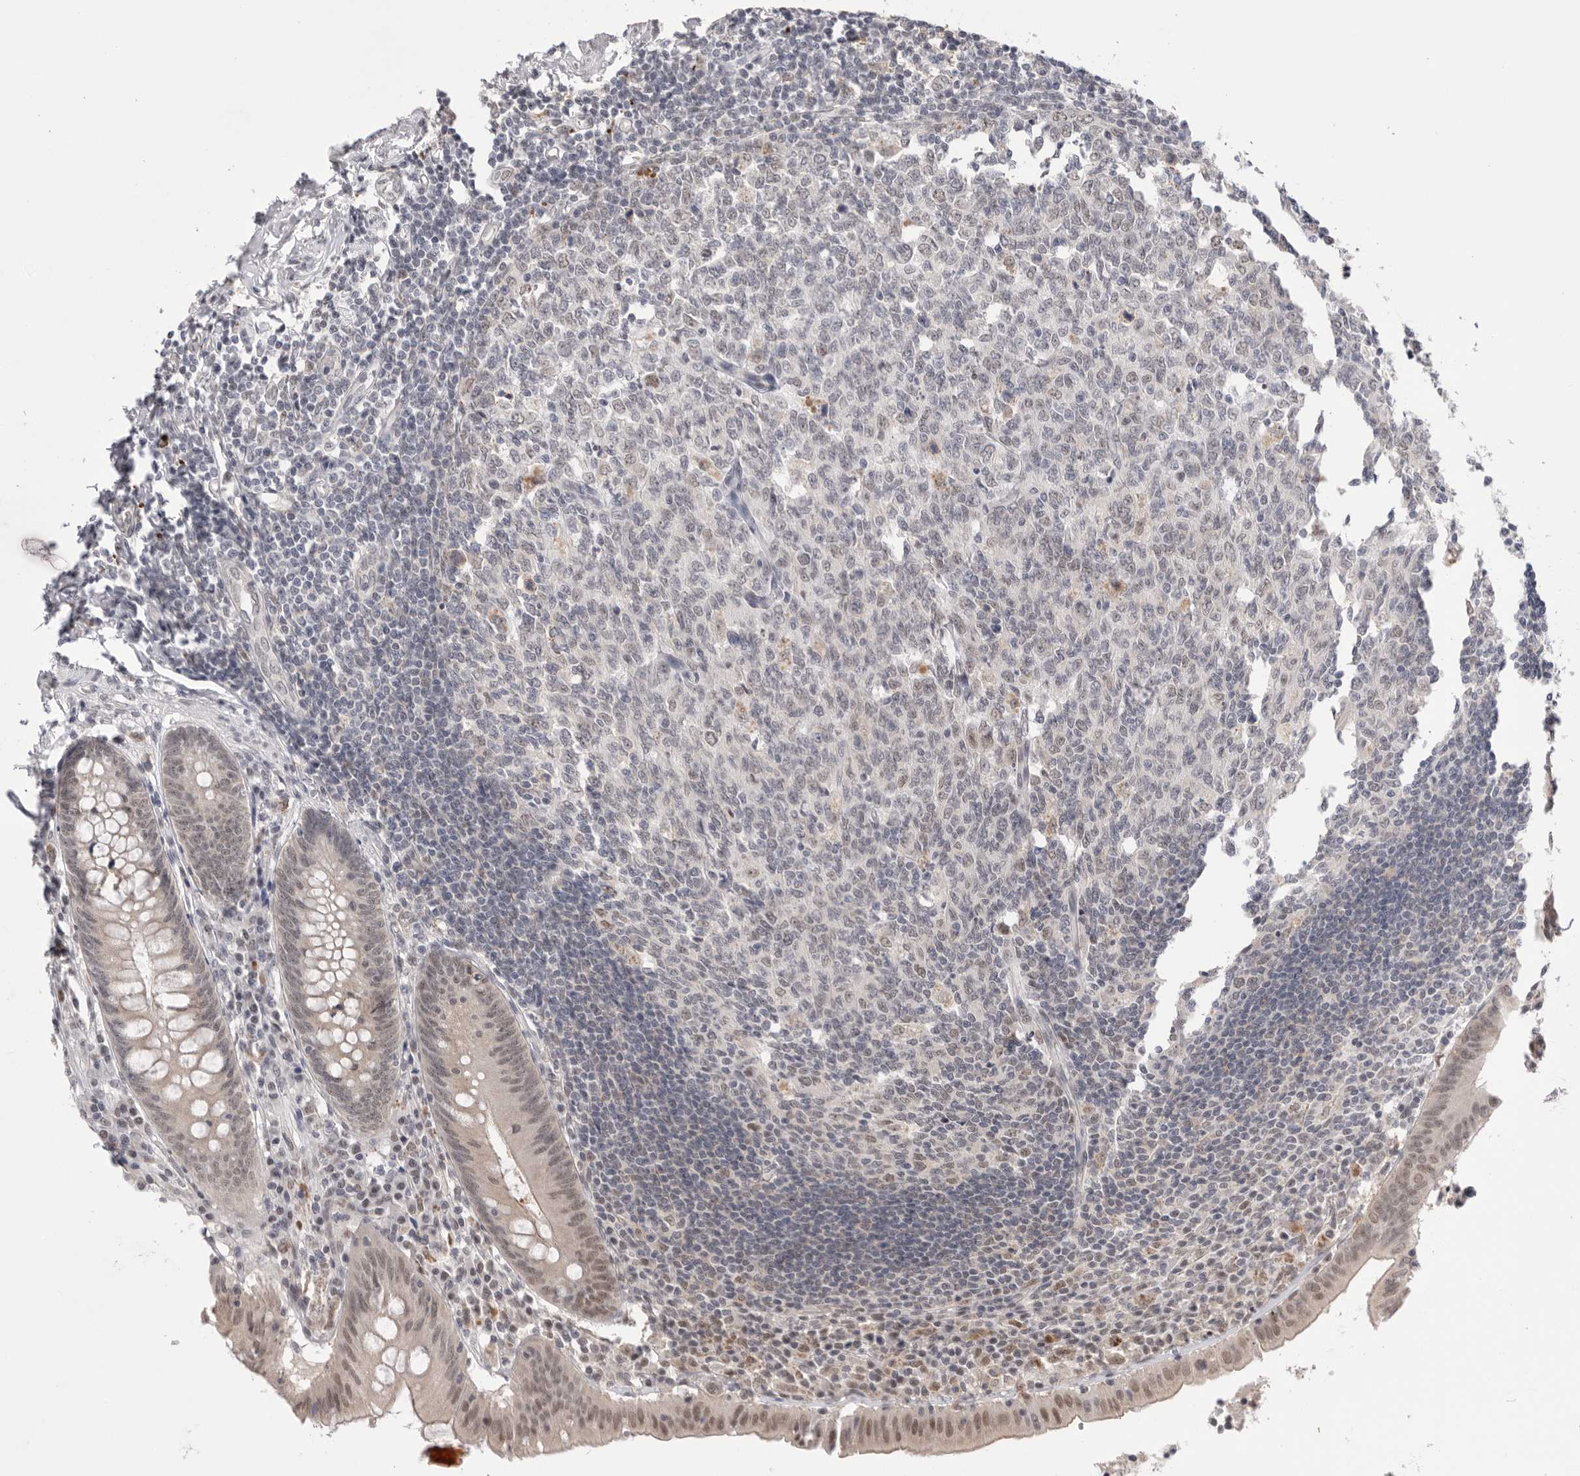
{"staining": {"intensity": "moderate", "quantity": ">75%", "location": "nuclear"}, "tissue": "appendix", "cell_type": "Glandular cells", "image_type": "normal", "snomed": [{"axis": "morphology", "description": "Normal tissue, NOS"}, {"axis": "topography", "description": "Appendix"}], "caption": "Benign appendix displays moderate nuclear staining in approximately >75% of glandular cells, visualized by immunohistochemistry.", "gene": "BCLAF3", "patient": {"sex": "female", "age": 54}}